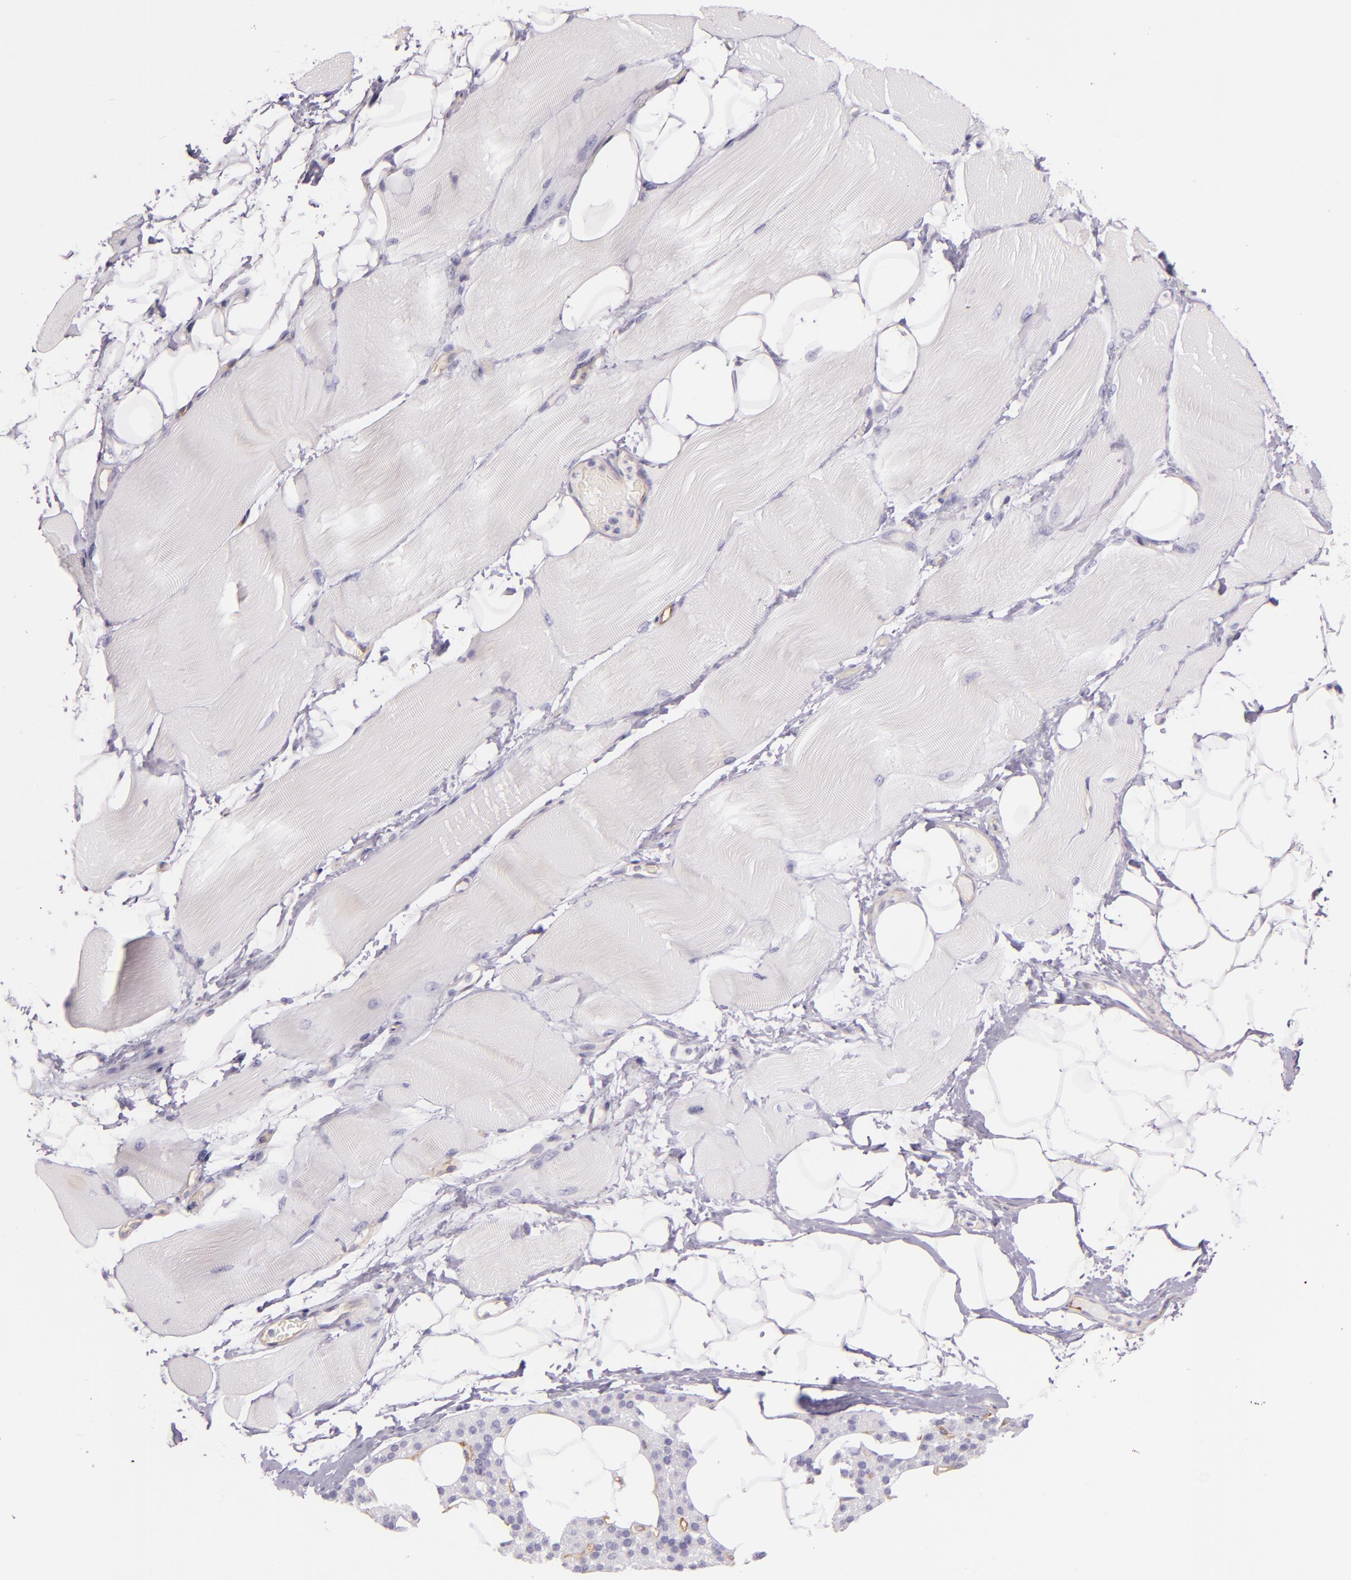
{"staining": {"intensity": "negative", "quantity": "none", "location": "none"}, "tissue": "skeletal muscle", "cell_type": "Myocytes", "image_type": "normal", "snomed": [{"axis": "morphology", "description": "Normal tissue, NOS"}, {"axis": "topography", "description": "Skeletal muscle"}, {"axis": "topography", "description": "Parathyroid gland"}], "caption": "This is an immunohistochemistry (IHC) histopathology image of normal human skeletal muscle. There is no expression in myocytes.", "gene": "ICAM1", "patient": {"sex": "female", "age": 37}}